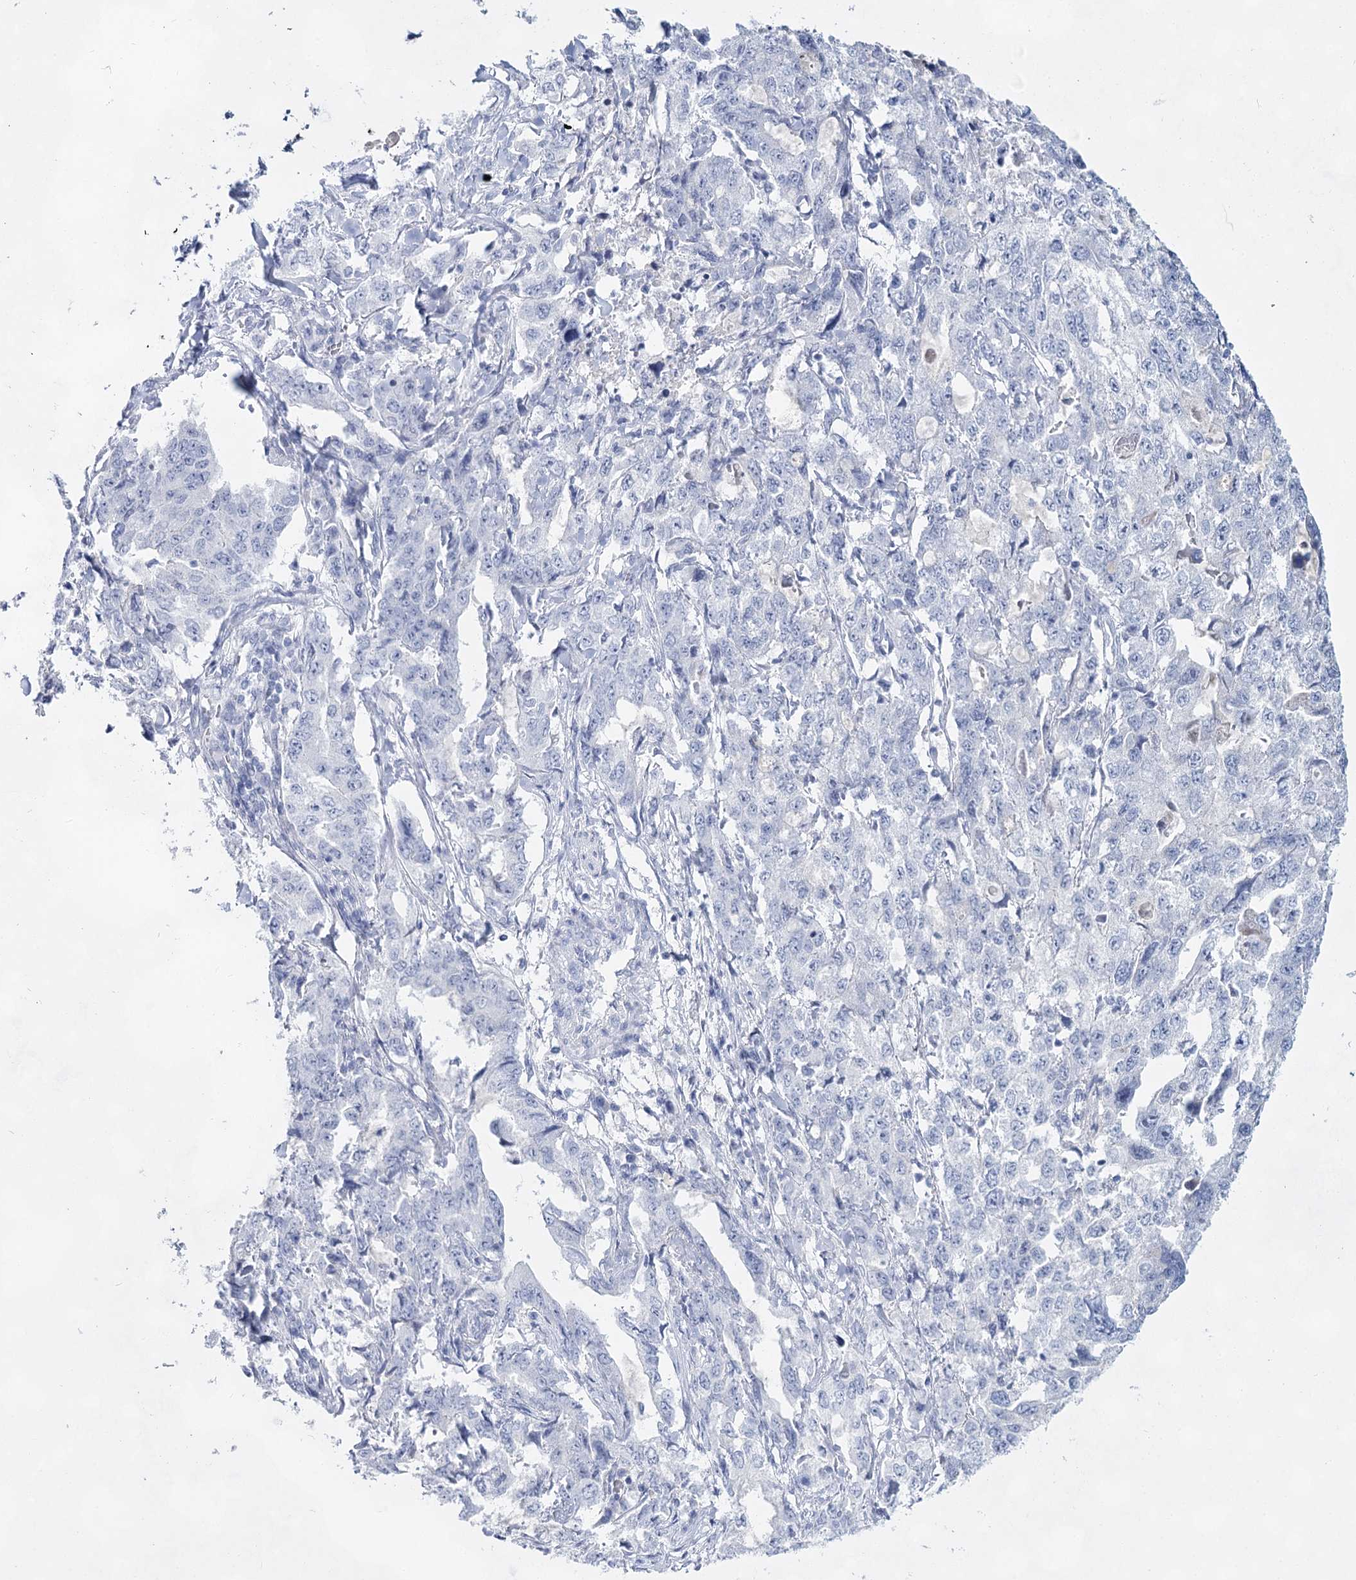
{"staining": {"intensity": "negative", "quantity": "none", "location": "none"}, "tissue": "lung cancer", "cell_type": "Tumor cells", "image_type": "cancer", "snomed": [{"axis": "morphology", "description": "Adenocarcinoma, NOS"}, {"axis": "topography", "description": "Lung"}], "caption": "Histopathology image shows no protein positivity in tumor cells of lung cancer tissue.", "gene": "SLC17A2", "patient": {"sex": "female", "age": 51}}